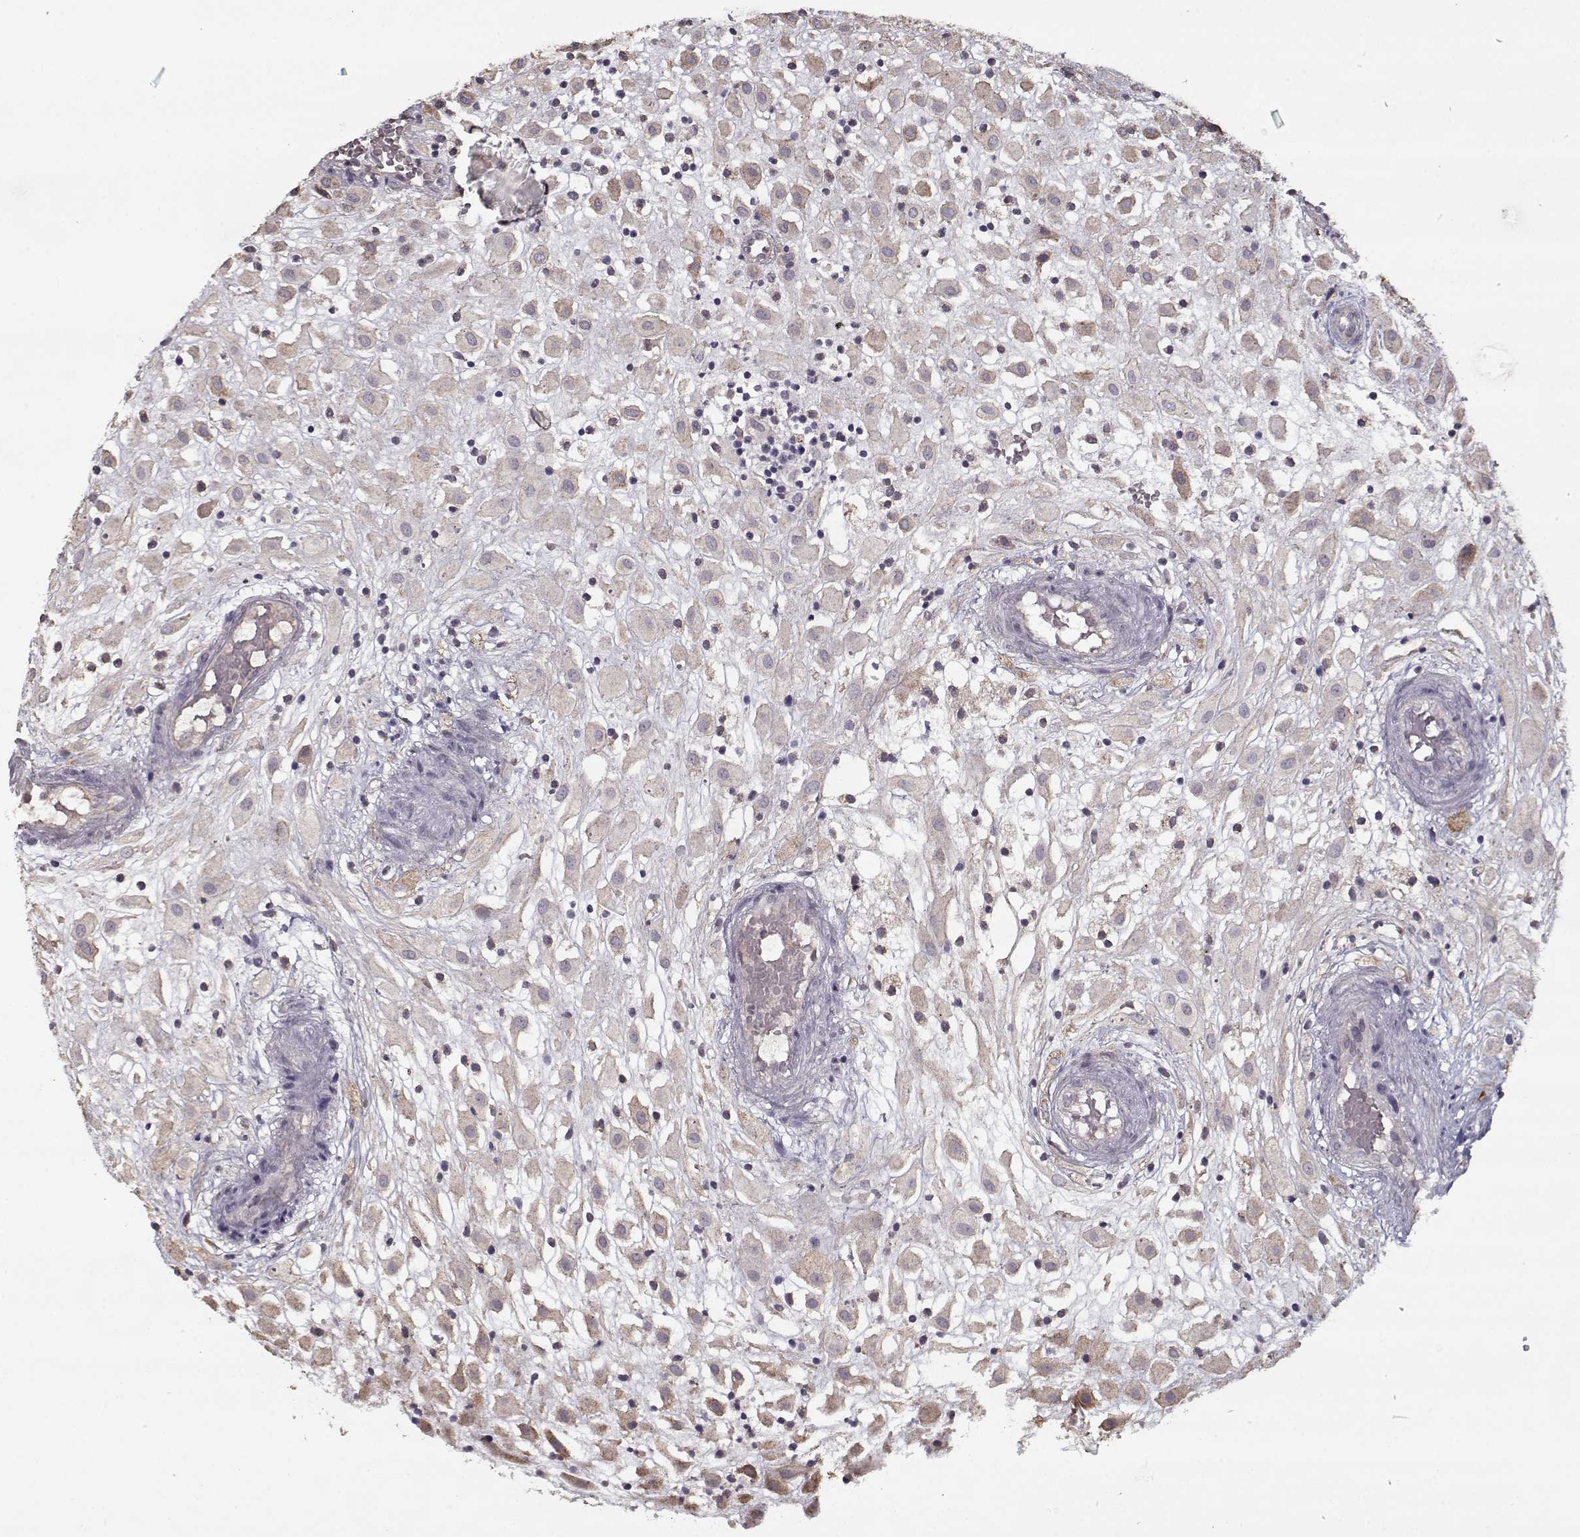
{"staining": {"intensity": "weak", "quantity": "25%-75%", "location": "cytoplasmic/membranous"}, "tissue": "placenta", "cell_type": "Decidual cells", "image_type": "normal", "snomed": [{"axis": "morphology", "description": "Normal tissue, NOS"}, {"axis": "topography", "description": "Placenta"}], "caption": "Protein staining of benign placenta demonstrates weak cytoplasmic/membranous staining in about 25%-75% of decidual cells.", "gene": "LAMA2", "patient": {"sex": "female", "age": 24}}